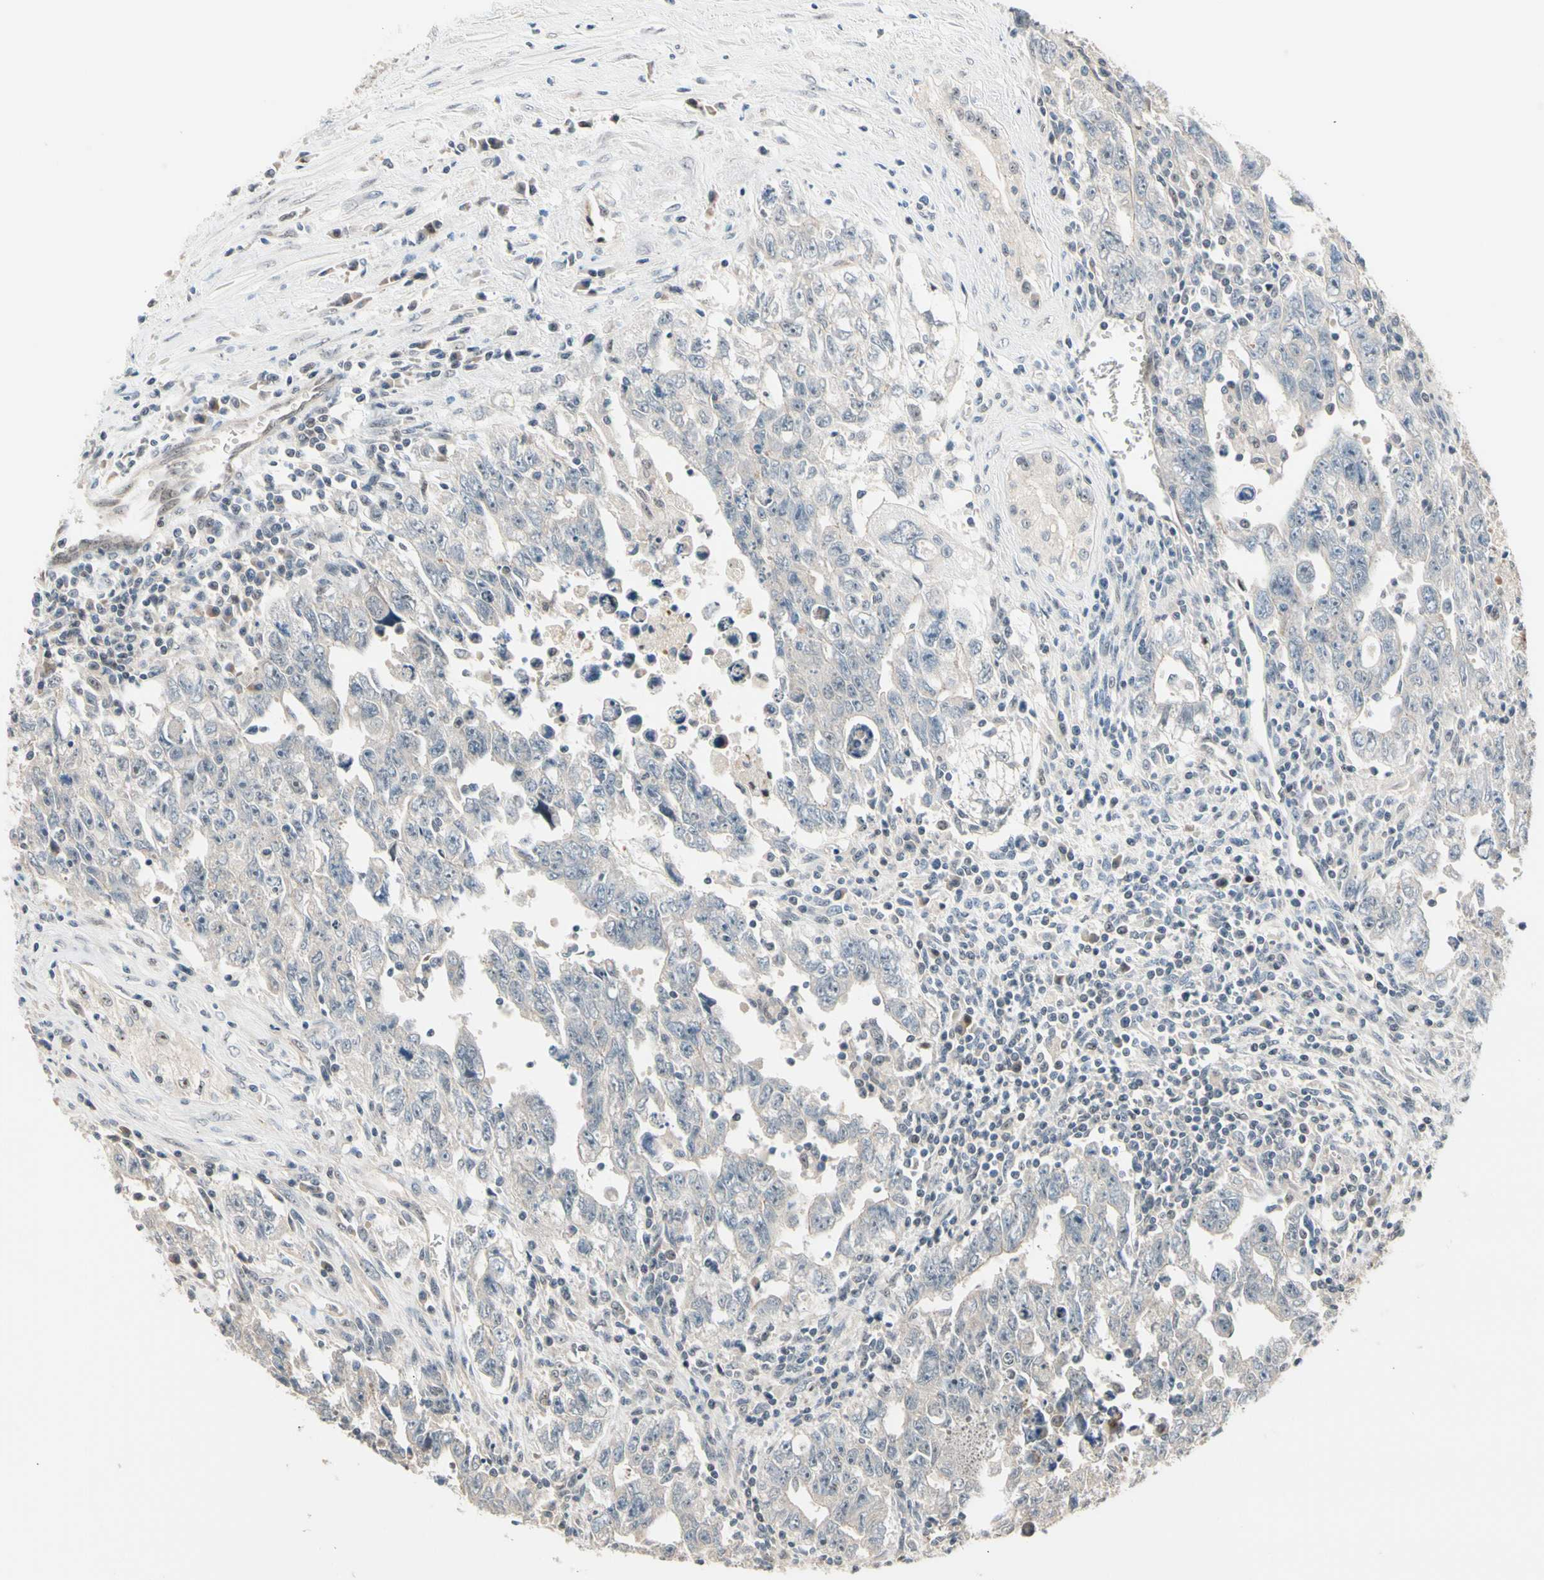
{"staining": {"intensity": "weak", "quantity": "25%-75%", "location": "cytoplasmic/membranous"}, "tissue": "testis cancer", "cell_type": "Tumor cells", "image_type": "cancer", "snomed": [{"axis": "morphology", "description": "Carcinoma, Embryonal, NOS"}, {"axis": "topography", "description": "Testis"}], "caption": "Testis embryonal carcinoma stained for a protein (brown) demonstrates weak cytoplasmic/membranous positive staining in about 25%-75% of tumor cells.", "gene": "NGEF", "patient": {"sex": "male", "age": 28}}